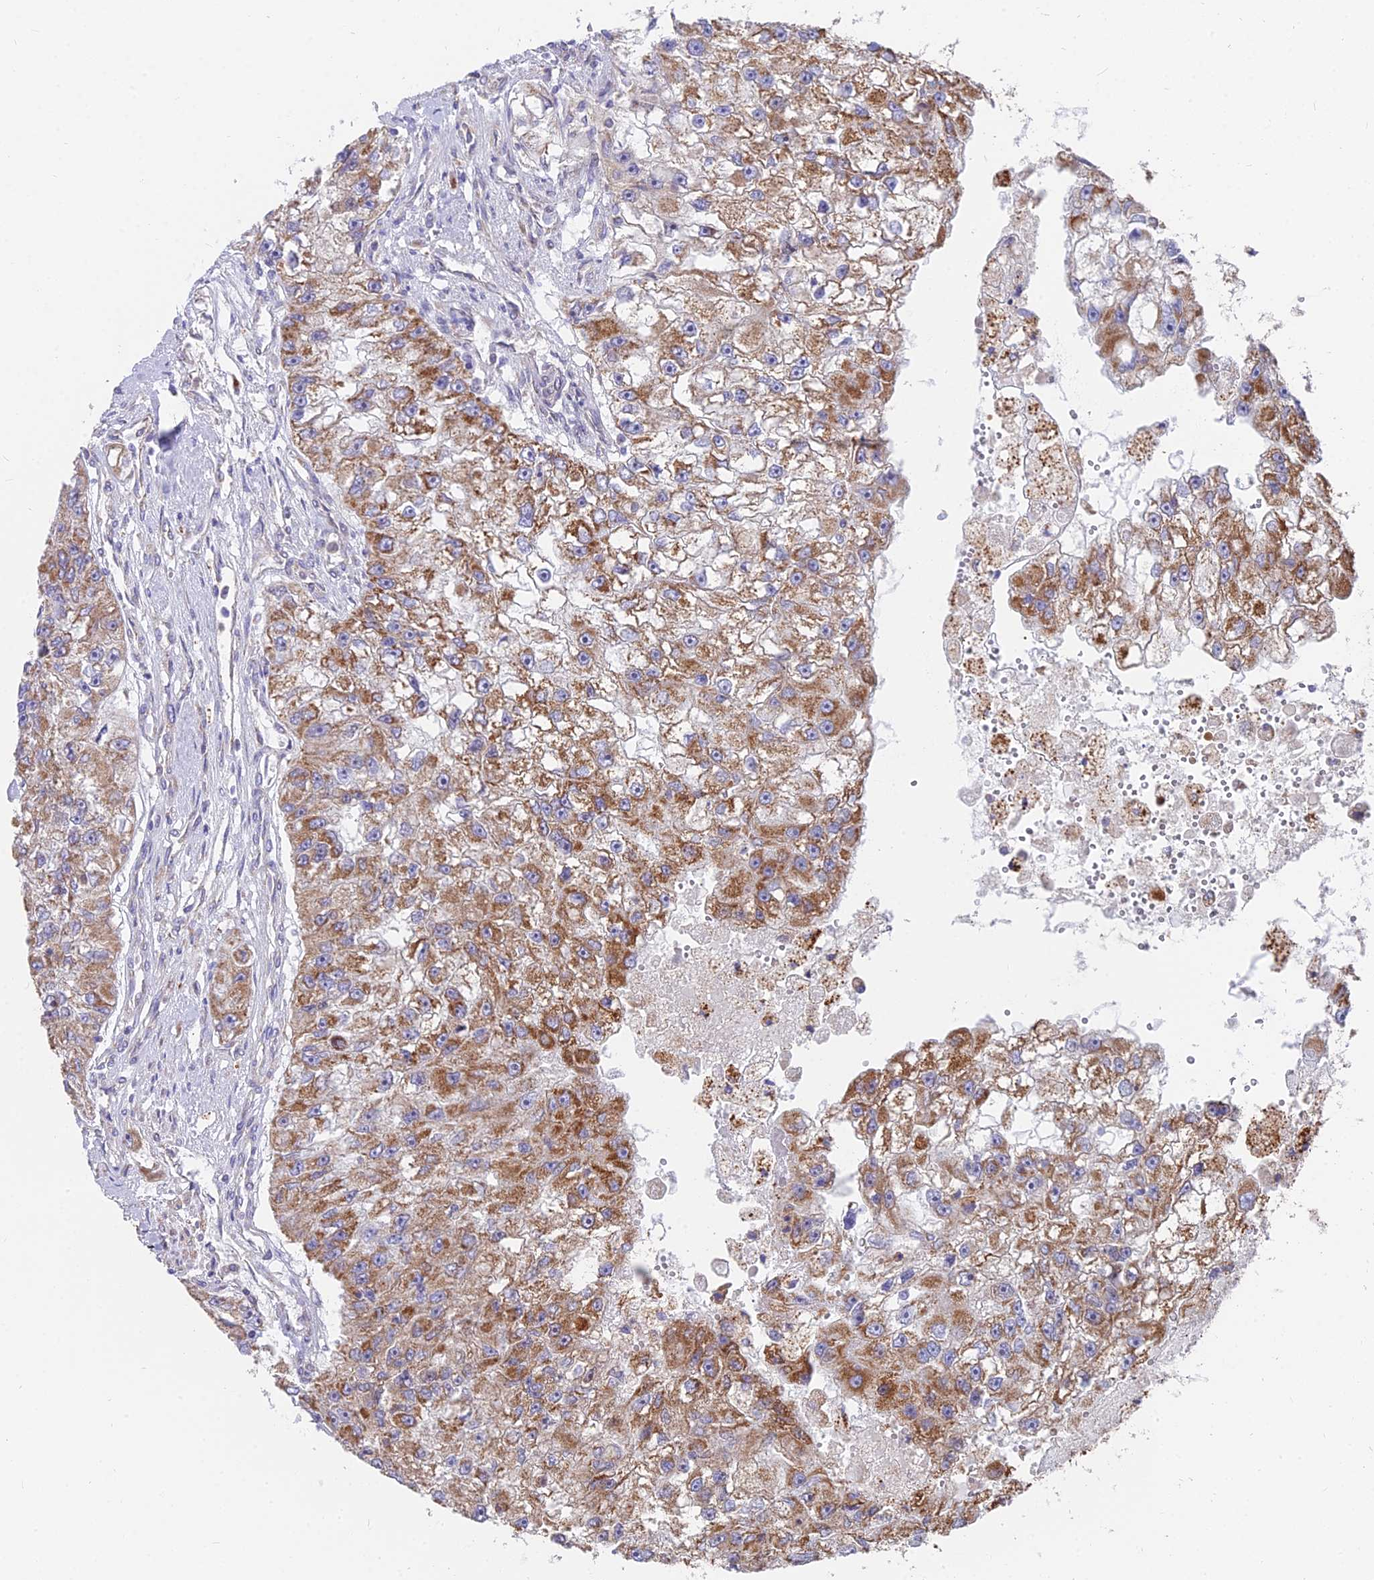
{"staining": {"intensity": "moderate", "quantity": "25%-75%", "location": "cytoplasmic/membranous"}, "tissue": "renal cancer", "cell_type": "Tumor cells", "image_type": "cancer", "snomed": [{"axis": "morphology", "description": "Adenocarcinoma, NOS"}, {"axis": "topography", "description": "Kidney"}], "caption": "Renal cancer (adenocarcinoma) stained with a protein marker displays moderate staining in tumor cells.", "gene": "TBC1D20", "patient": {"sex": "male", "age": 63}}